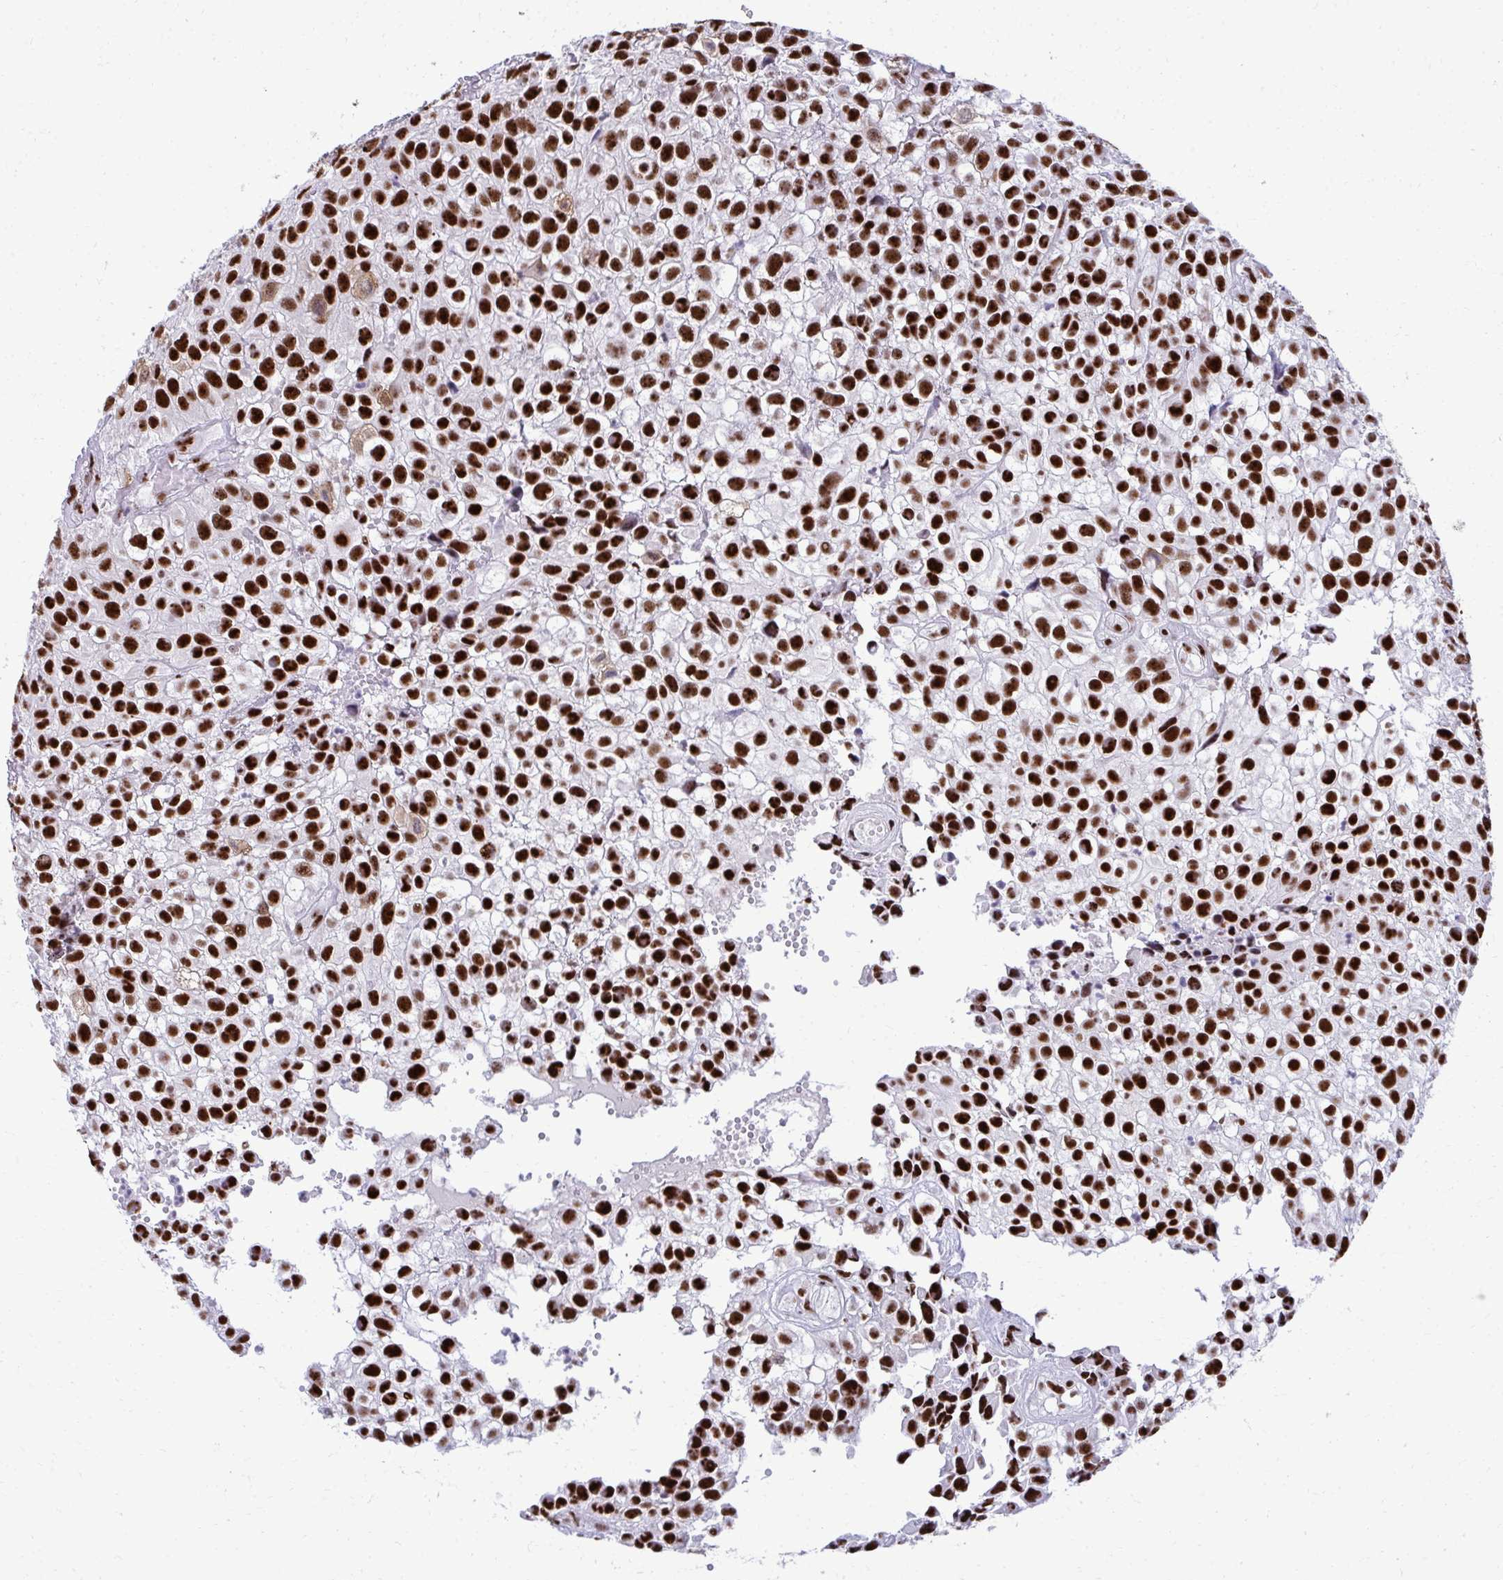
{"staining": {"intensity": "strong", "quantity": ">75%", "location": "nuclear"}, "tissue": "urothelial cancer", "cell_type": "Tumor cells", "image_type": "cancer", "snomed": [{"axis": "morphology", "description": "Urothelial carcinoma, High grade"}, {"axis": "topography", "description": "Urinary bladder"}], "caption": "A high amount of strong nuclear expression is present in approximately >75% of tumor cells in urothelial cancer tissue. The staining is performed using DAB brown chromogen to label protein expression. The nuclei are counter-stained blue using hematoxylin.", "gene": "PELP1", "patient": {"sex": "male", "age": 56}}